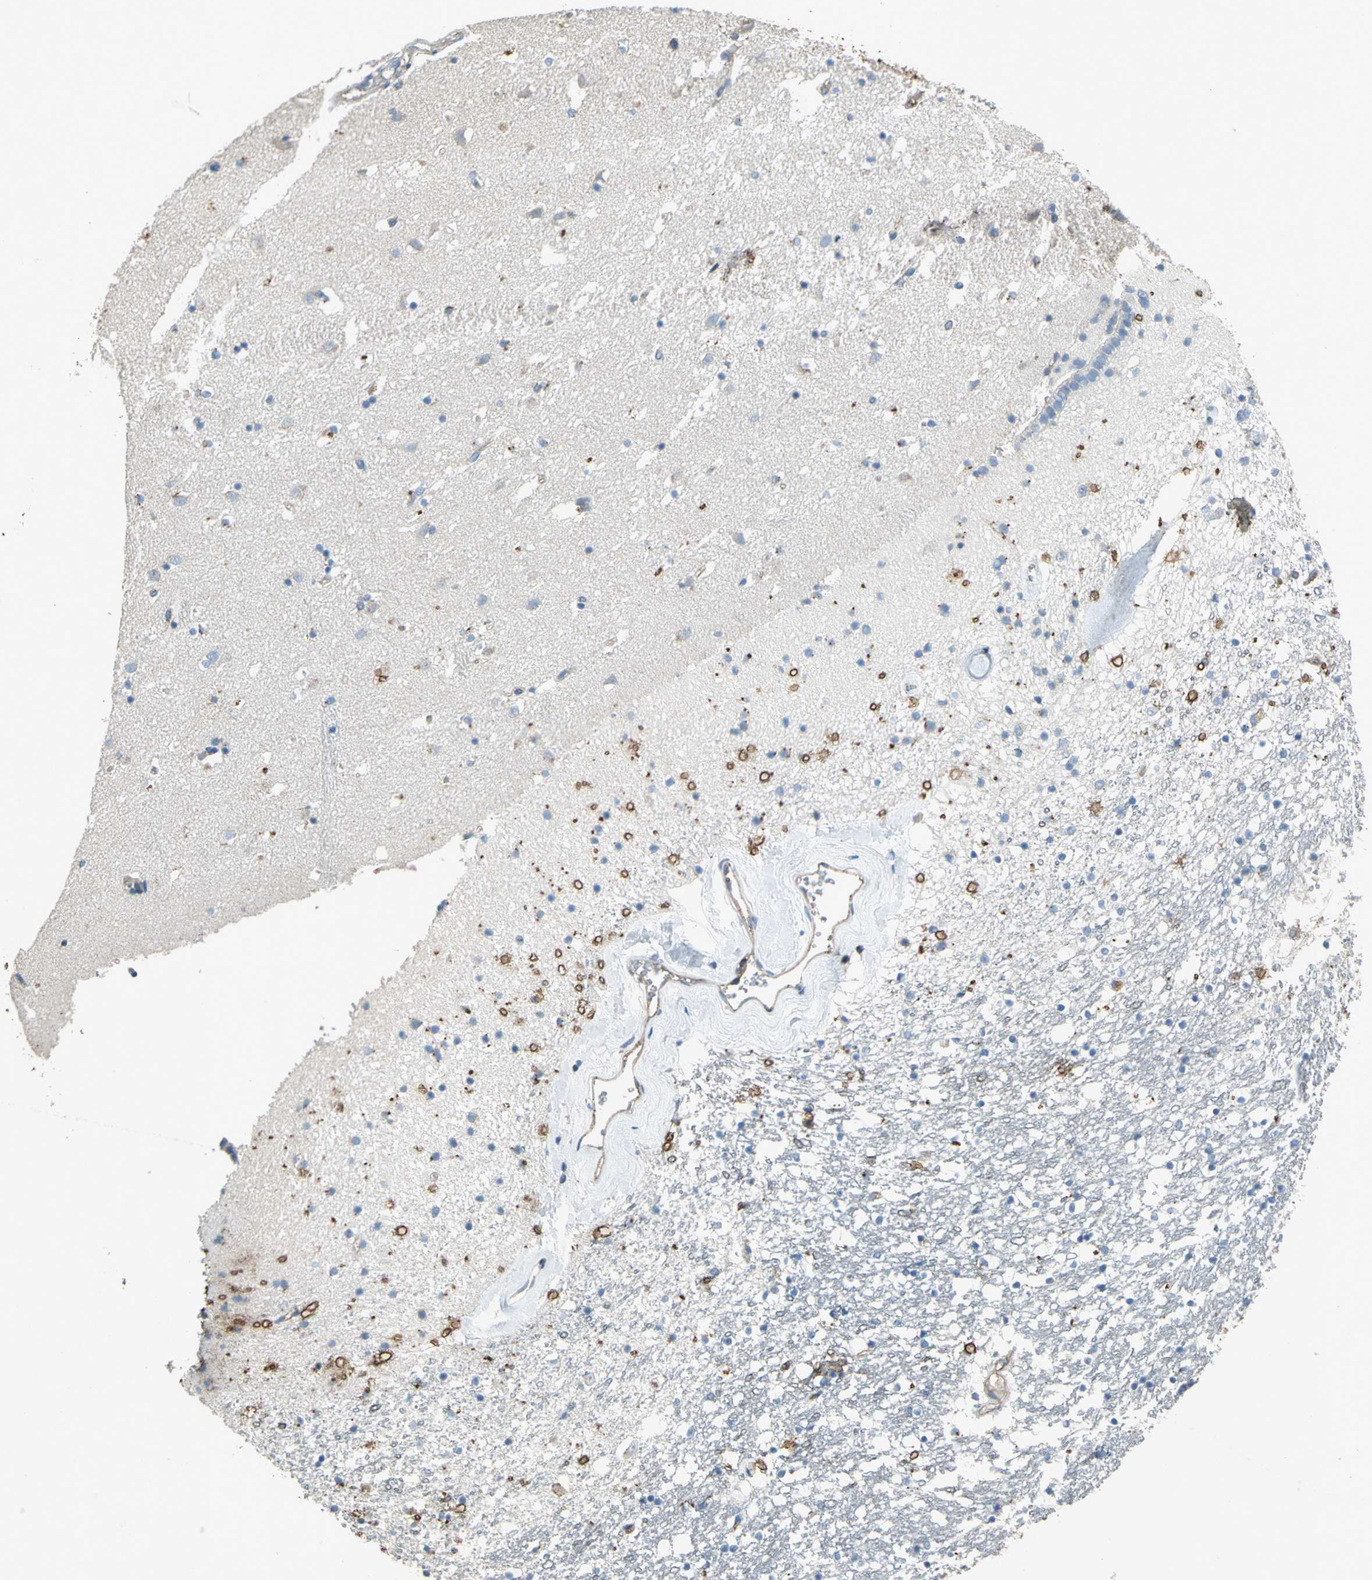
{"staining": {"intensity": "weak", "quantity": "<25%", "location": "cytoplasmic/membranous"}, "tissue": "caudate", "cell_type": "Glial cells", "image_type": "normal", "snomed": [{"axis": "morphology", "description": "Normal tissue, NOS"}, {"axis": "topography", "description": "Lateral ventricle wall"}], "caption": "DAB (3,3'-diaminobenzidine) immunohistochemical staining of unremarkable human caudate displays no significant expression in glial cells.", "gene": "CCR6", "patient": {"sex": "male", "age": 45}}